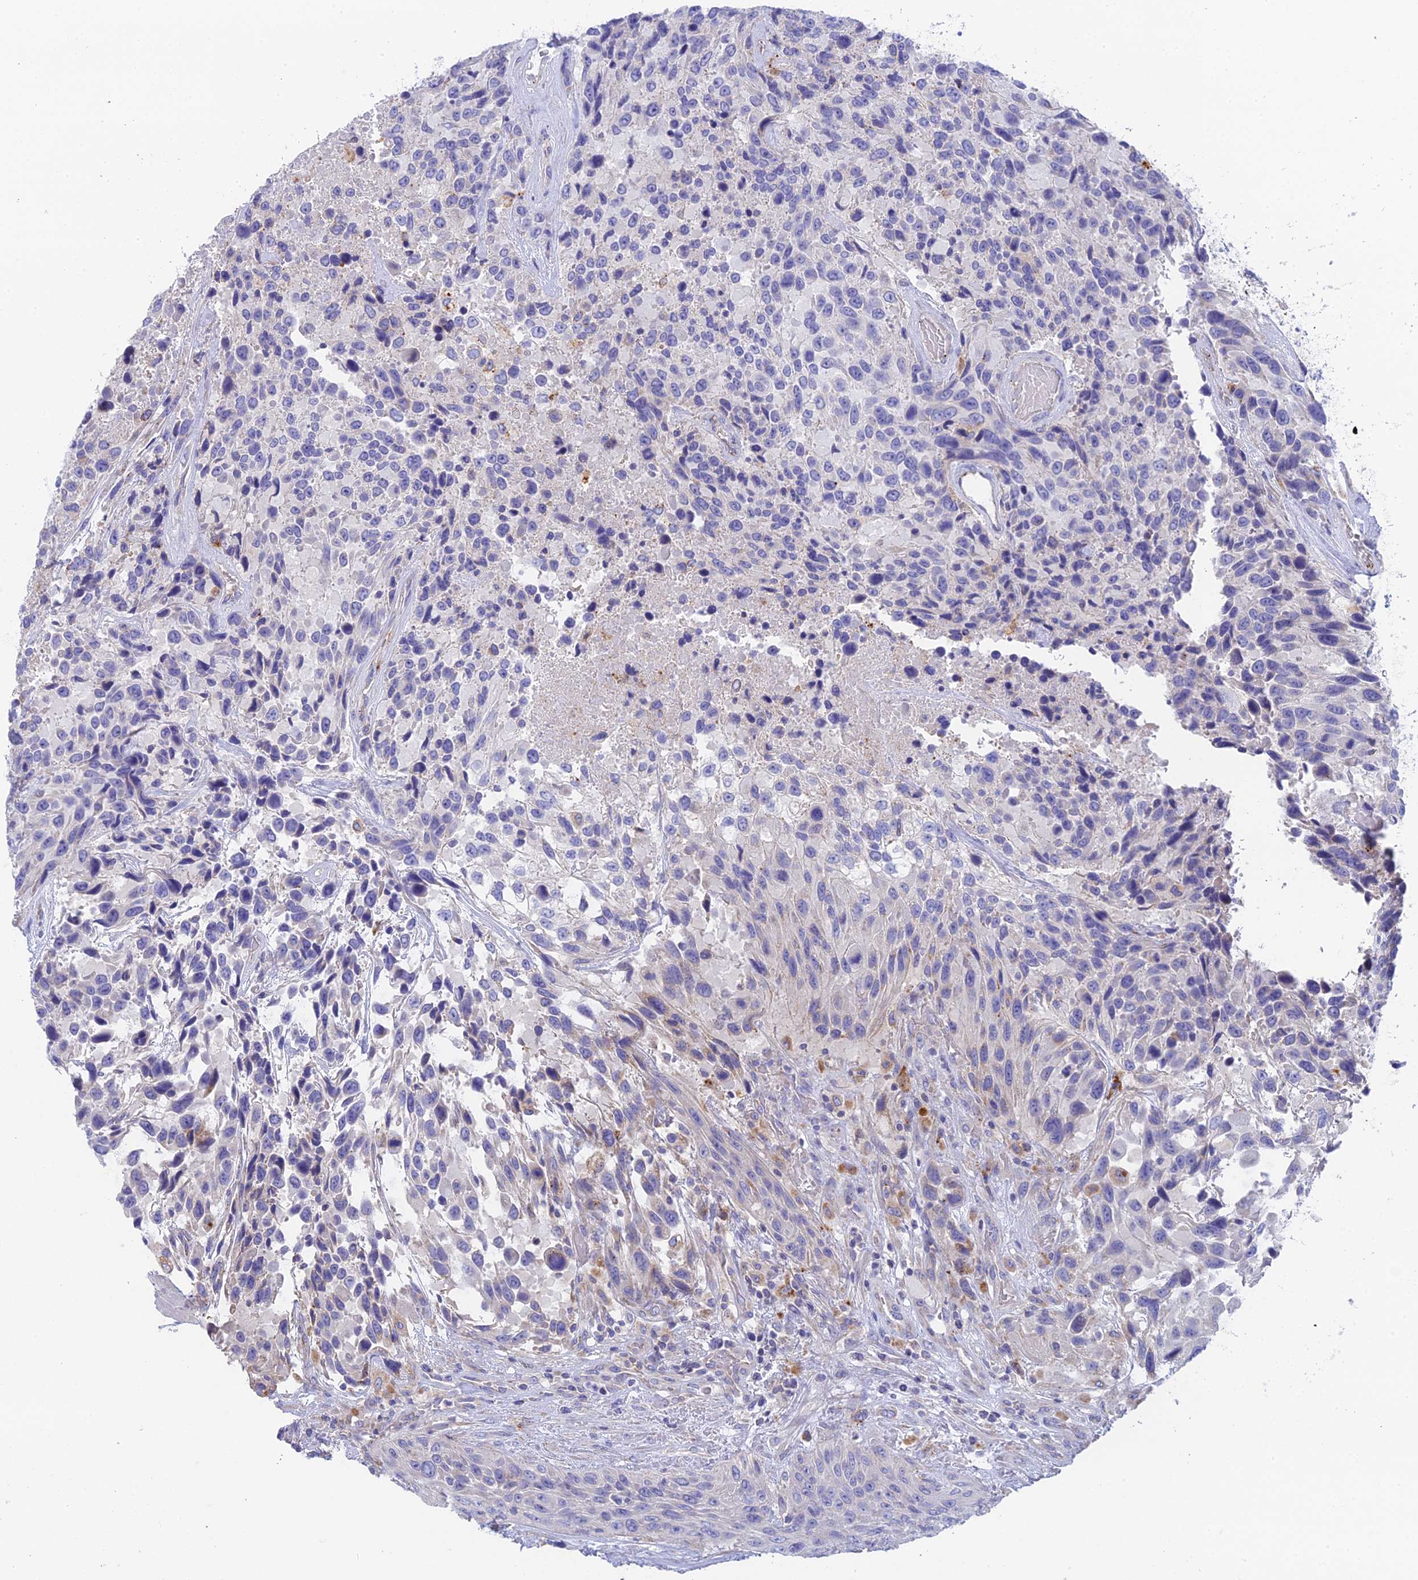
{"staining": {"intensity": "negative", "quantity": "none", "location": "none"}, "tissue": "urothelial cancer", "cell_type": "Tumor cells", "image_type": "cancer", "snomed": [{"axis": "morphology", "description": "Urothelial carcinoma, High grade"}, {"axis": "topography", "description": "Urinary bladder"}], "caption": "This is an IHC micrograph of human urothelial carcinoma (high-grade). There is no positivity in tumor cells.", "gene": "WDR6", "patient": {"sex": "female", "age": 70}}